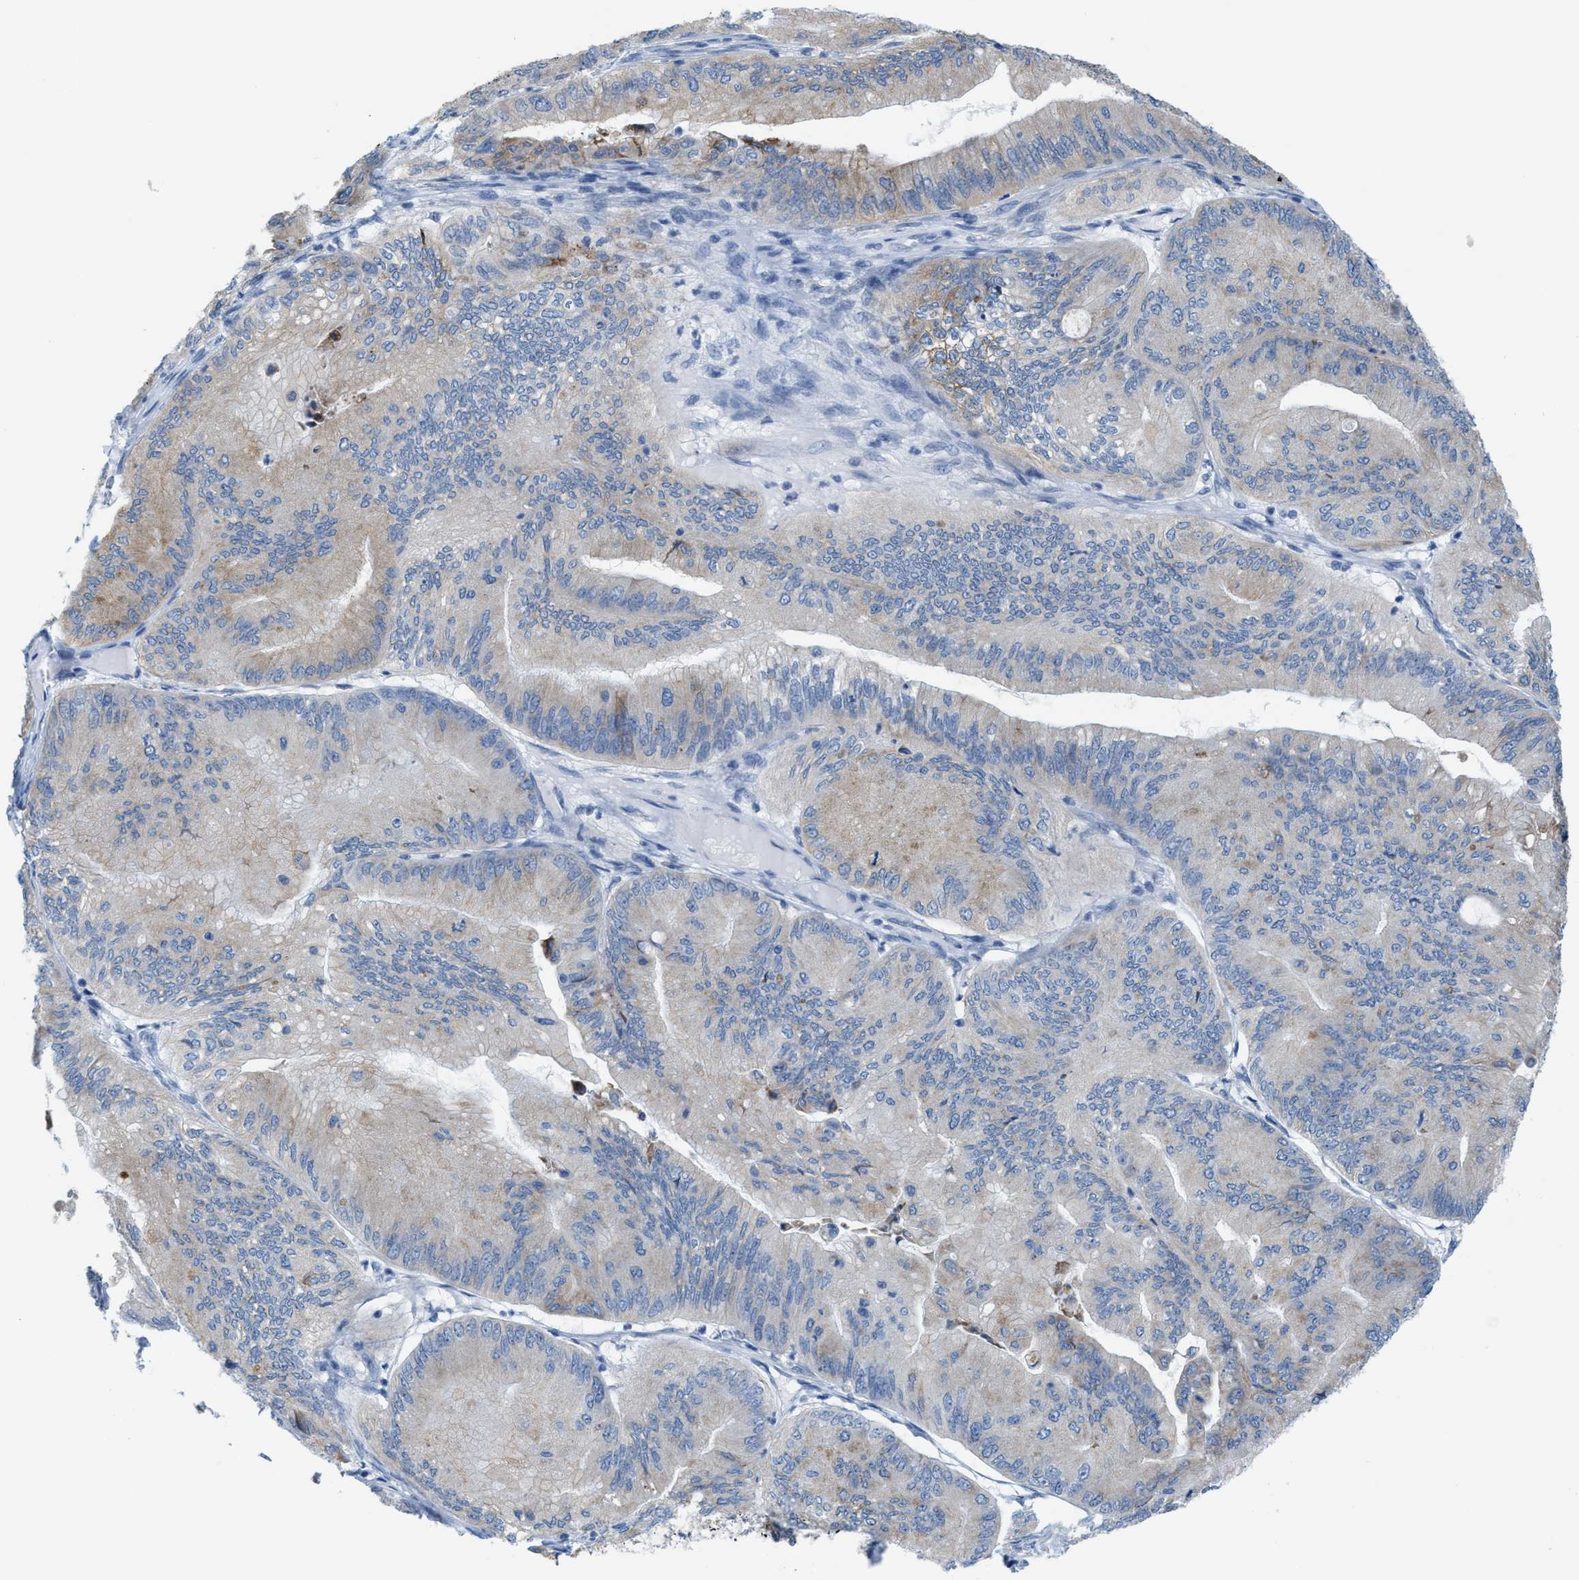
{"staining": {"intensity": "weak", "quantity": "<25%", "location": "cytoplasmic/membranous"}, "tissue": "ovarian cancer", "cell_type": "Tumor cells", "image_type": "cancer", "snomed": [{"axis": "morphology", "description": "Cystadenocarcinoma, mucinous, NOS"}, {"axis": "topography", "description": "Ovary"}], "caption": "The histopathology image displays no significant staining in tumor cells of ovarian mucinous cystadenocarcinoma.", "gene": "KIFC3", "patient": {"sex": "female", "age": 61}}